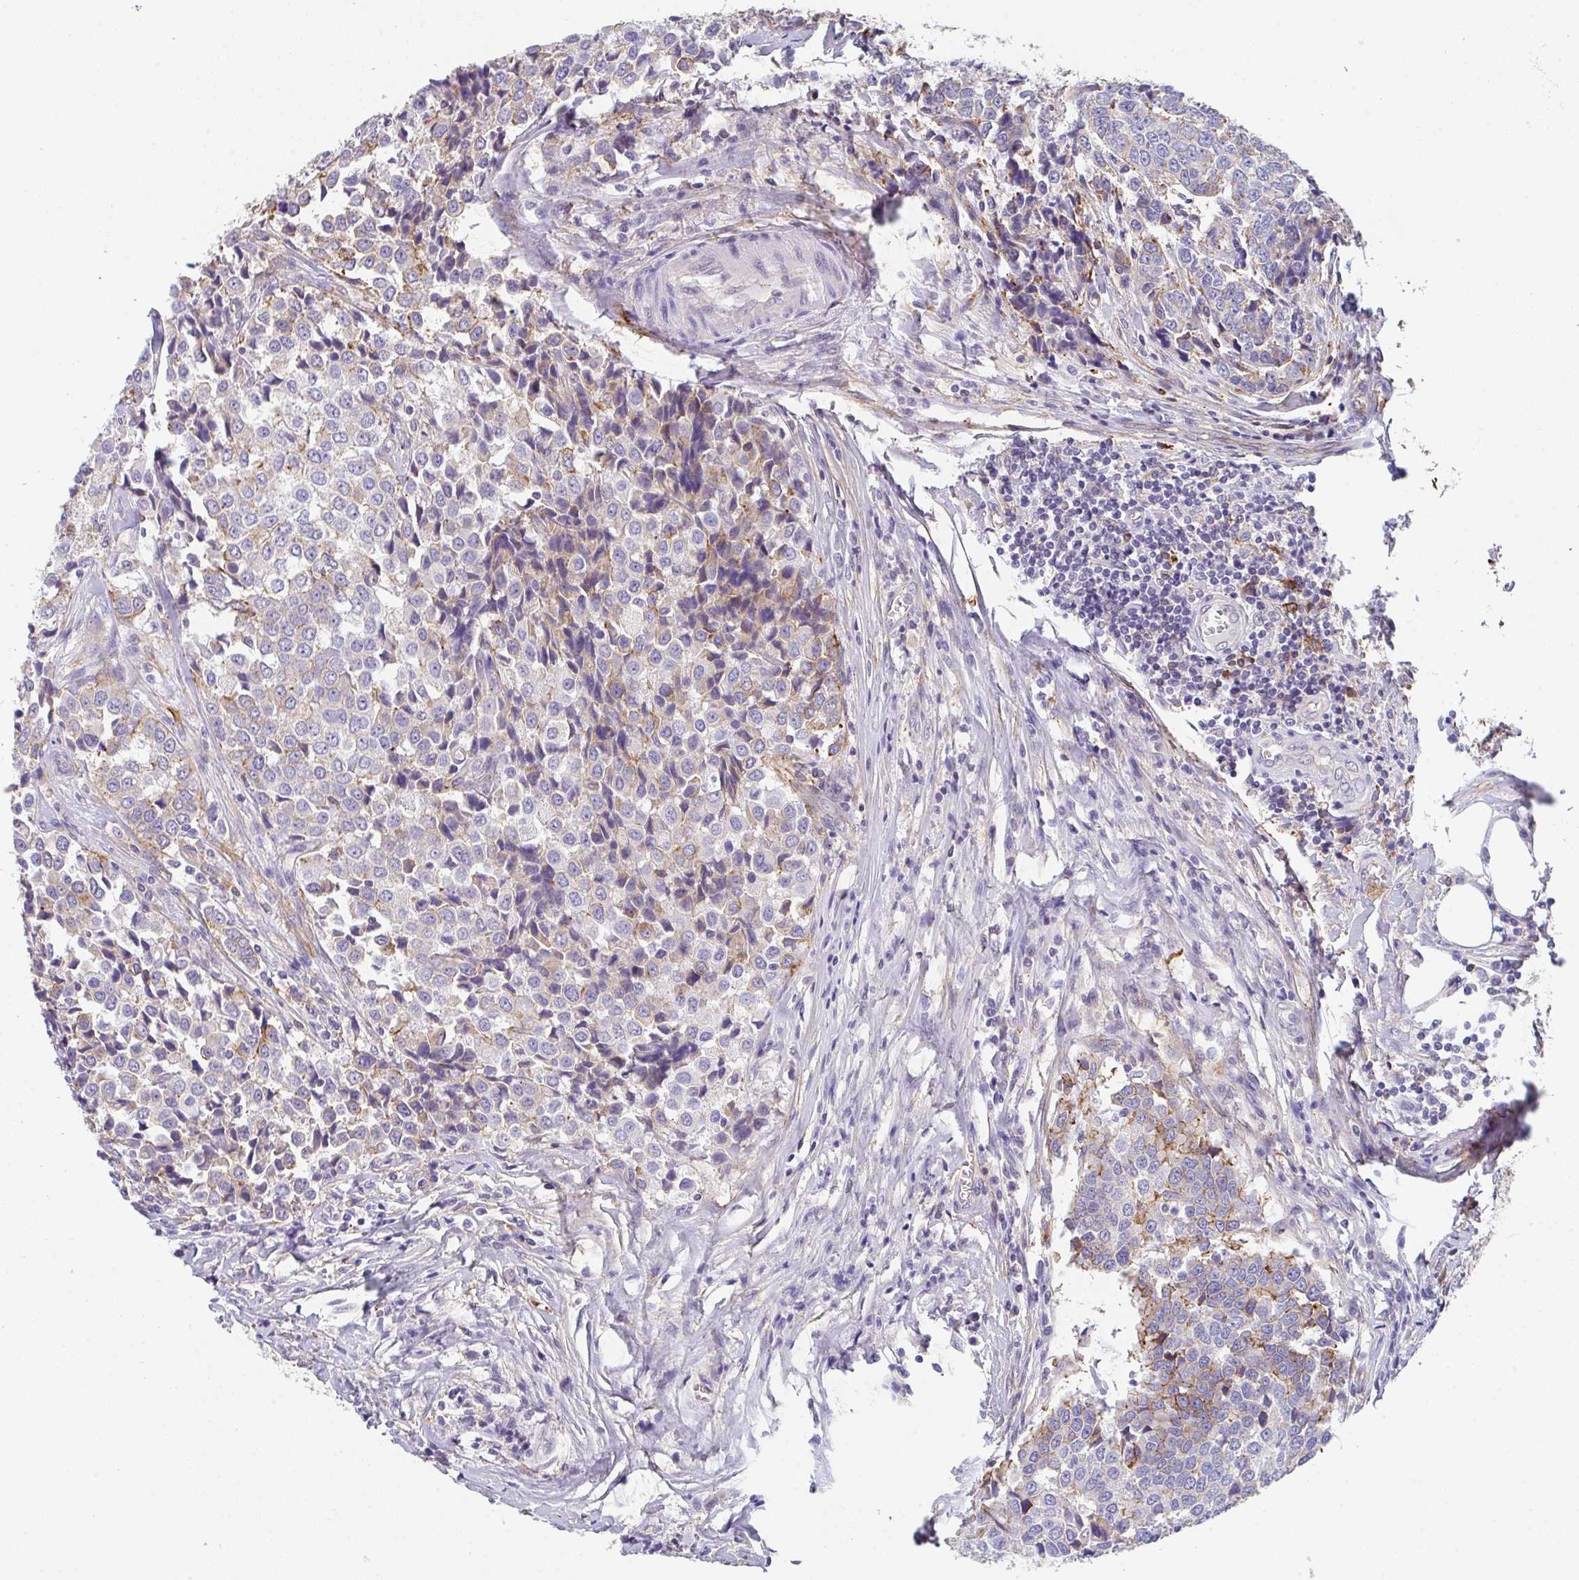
{"staining": {"intensity": "moderate", "quantity": "<25%", "location": "cytoplasmic/membranous"}, "tissue": "breast cancer", "cell_type": "Tumor cells", "image_type": "cancer", "snomed": [{"axis": "morphology", "description": "Duct carcinoma"}, {"axis": "topography", "description": "Breast"}], "caption": "Breast cancer stained with immunohistochemistry (IHC) exhibits moderate cytoplasmic/membranous expression in approximately <25% of tumor cells.", "gene": "DBN1", "patient": {"sex": "female", "age": 80}}